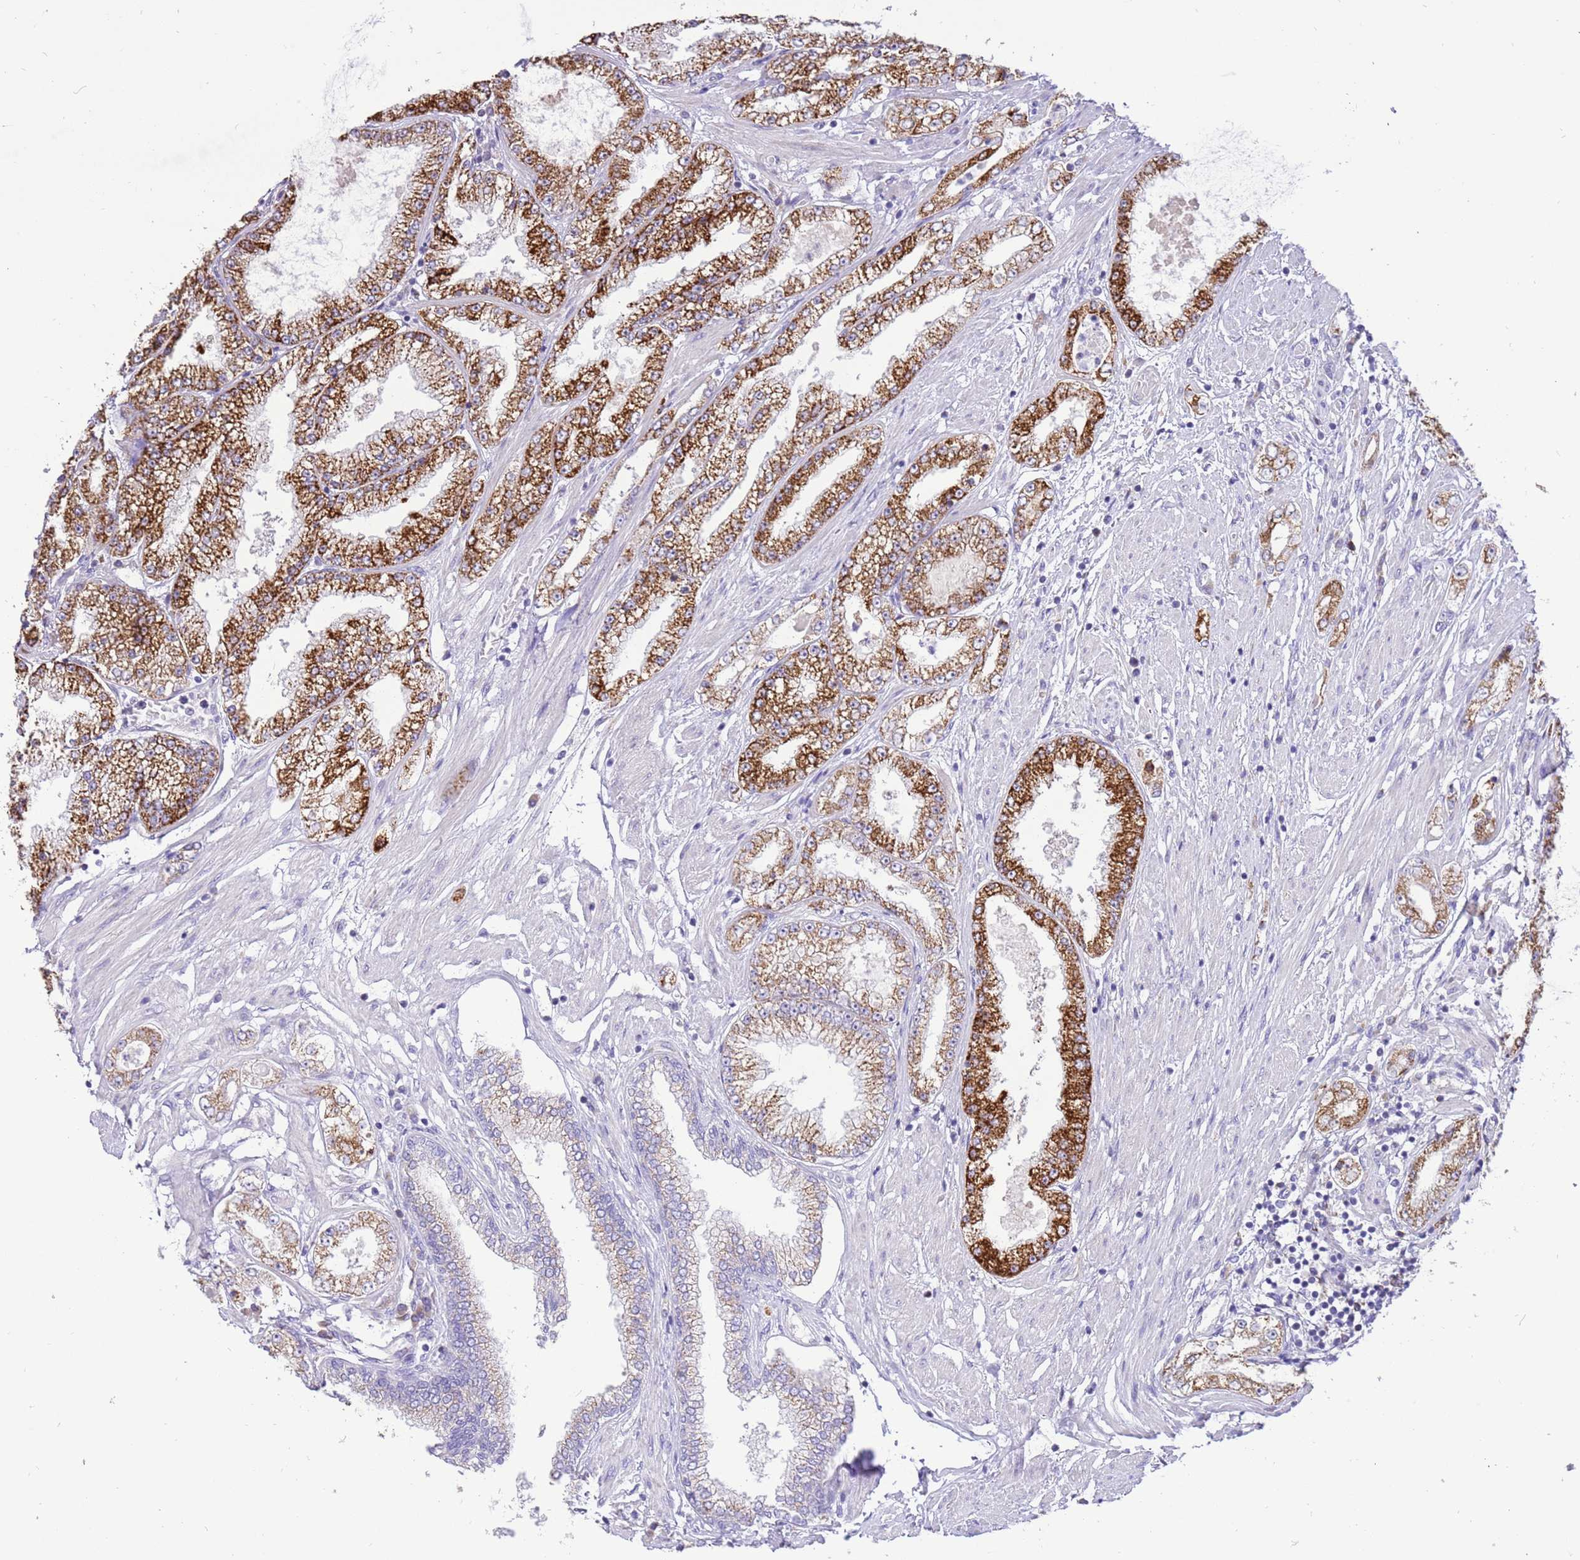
{"staining": {"intensity": "strong", "quantity": ">75%", "location": "cytoplasmic/membranous"}, "tissue": "prostate cancer", "cell_type": "Tumor cells", "image_type": "cancer", "snomed": [{"axis": "morphology", "description": "Adenocarcinoma, High grade"}, {"axis": "topography", "description": "Prostate"}], "caption": "The histopathology image displays immunohistochemical staining of prostate cancer. There is strong cytoplasmic/membranous staining is seen in about >75% of tumor cells.", "gene": "COX17", "patient": {"sex": "male", "age": 69}}